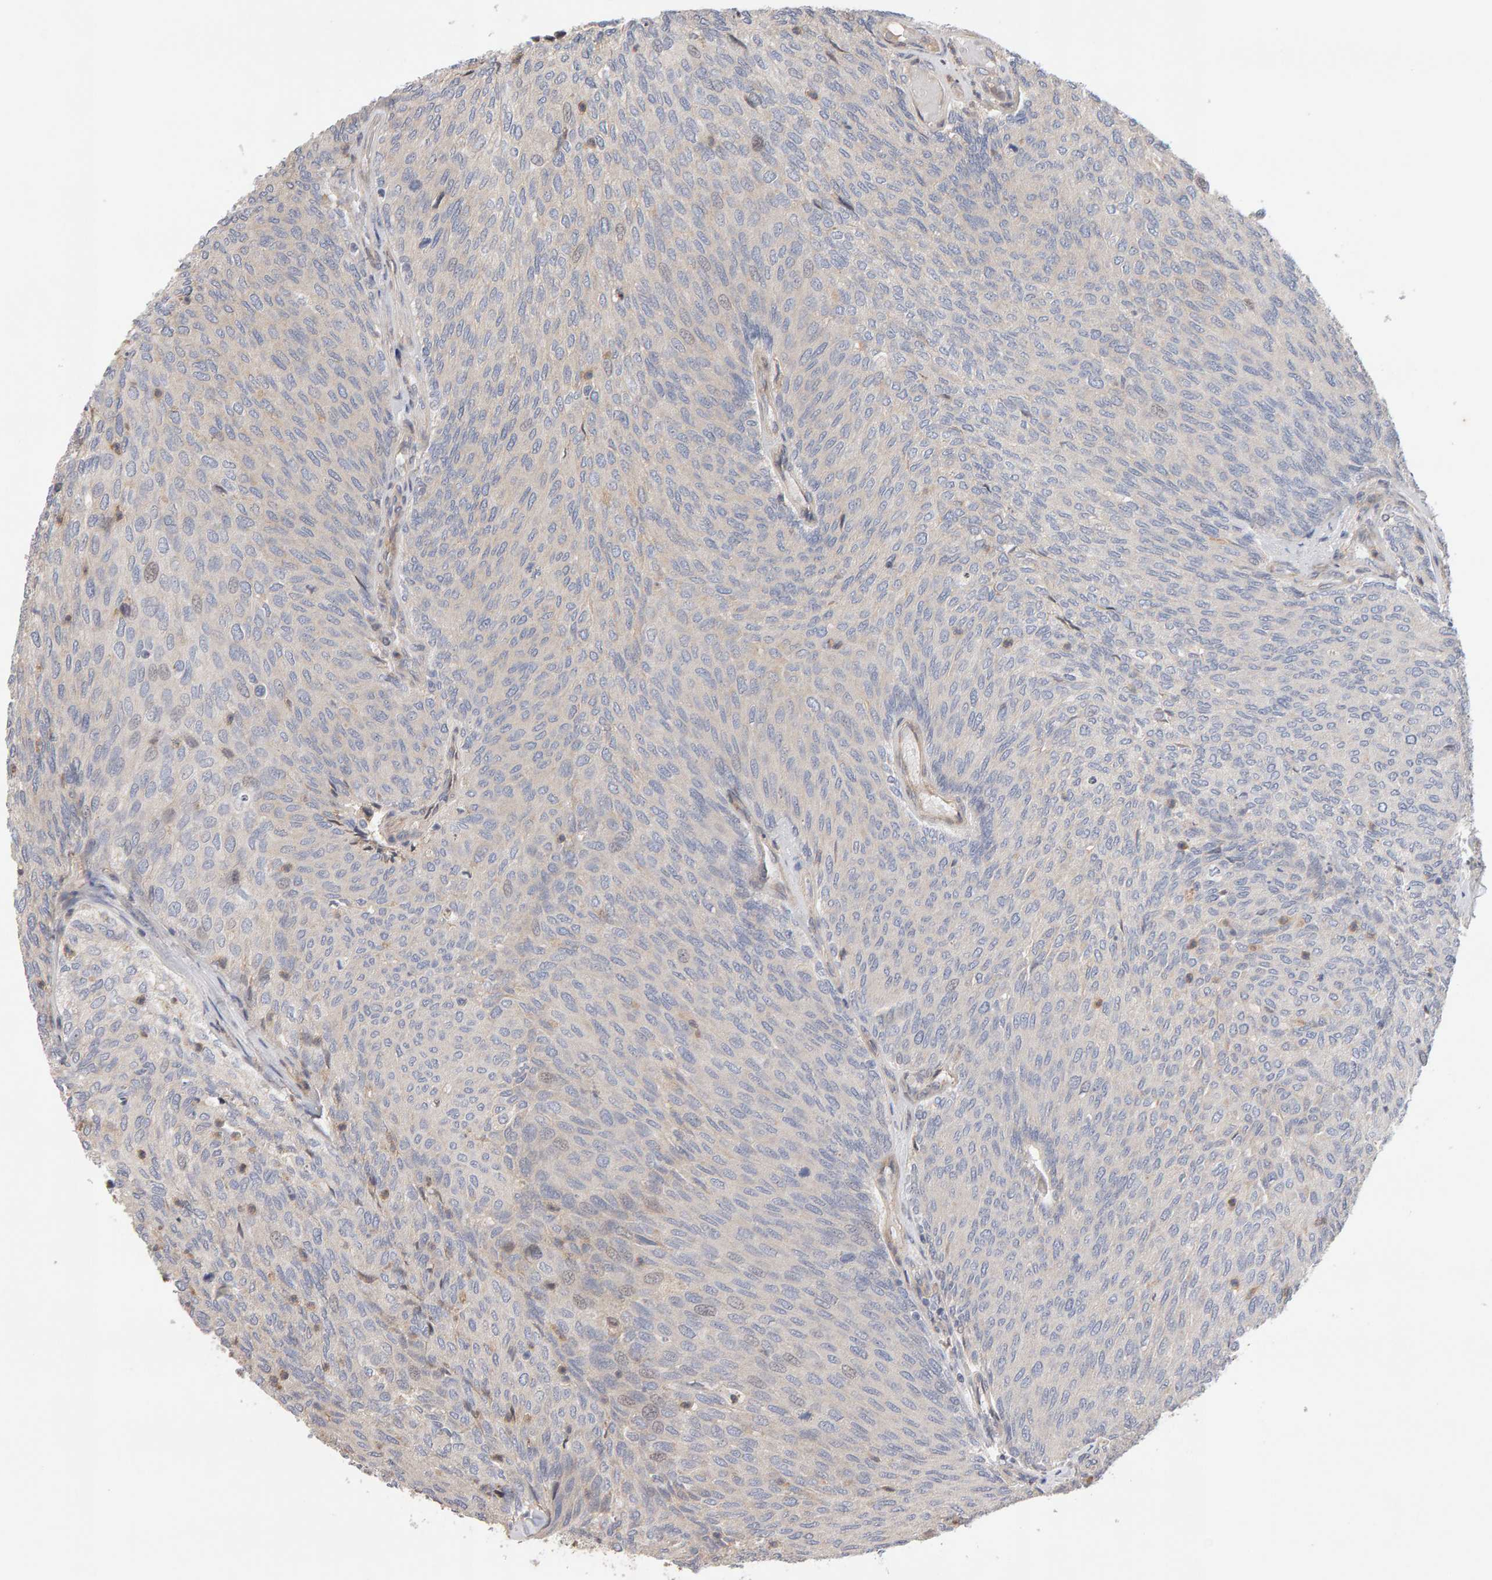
{"staining": {"intensity": "weak", "quantity": "<25%", "location": "nuclear"}, "tissue": "urothelial cancer", "cell_type": "Tumor cells", "image_type": "cancer", "snomed": [{"axis": "morphology", "description": "Urothelial carcinoma, Low grade"}, {"axis": "topography", "description": "Urinary bladder"}], "caption": "This is an immunohistochemistry histopathology image of human low-grade urothelial carcinoma. There is no expression in tumor cells.", "gene": "LZTS1", "patient": {"sex": "female", "age": 79}}